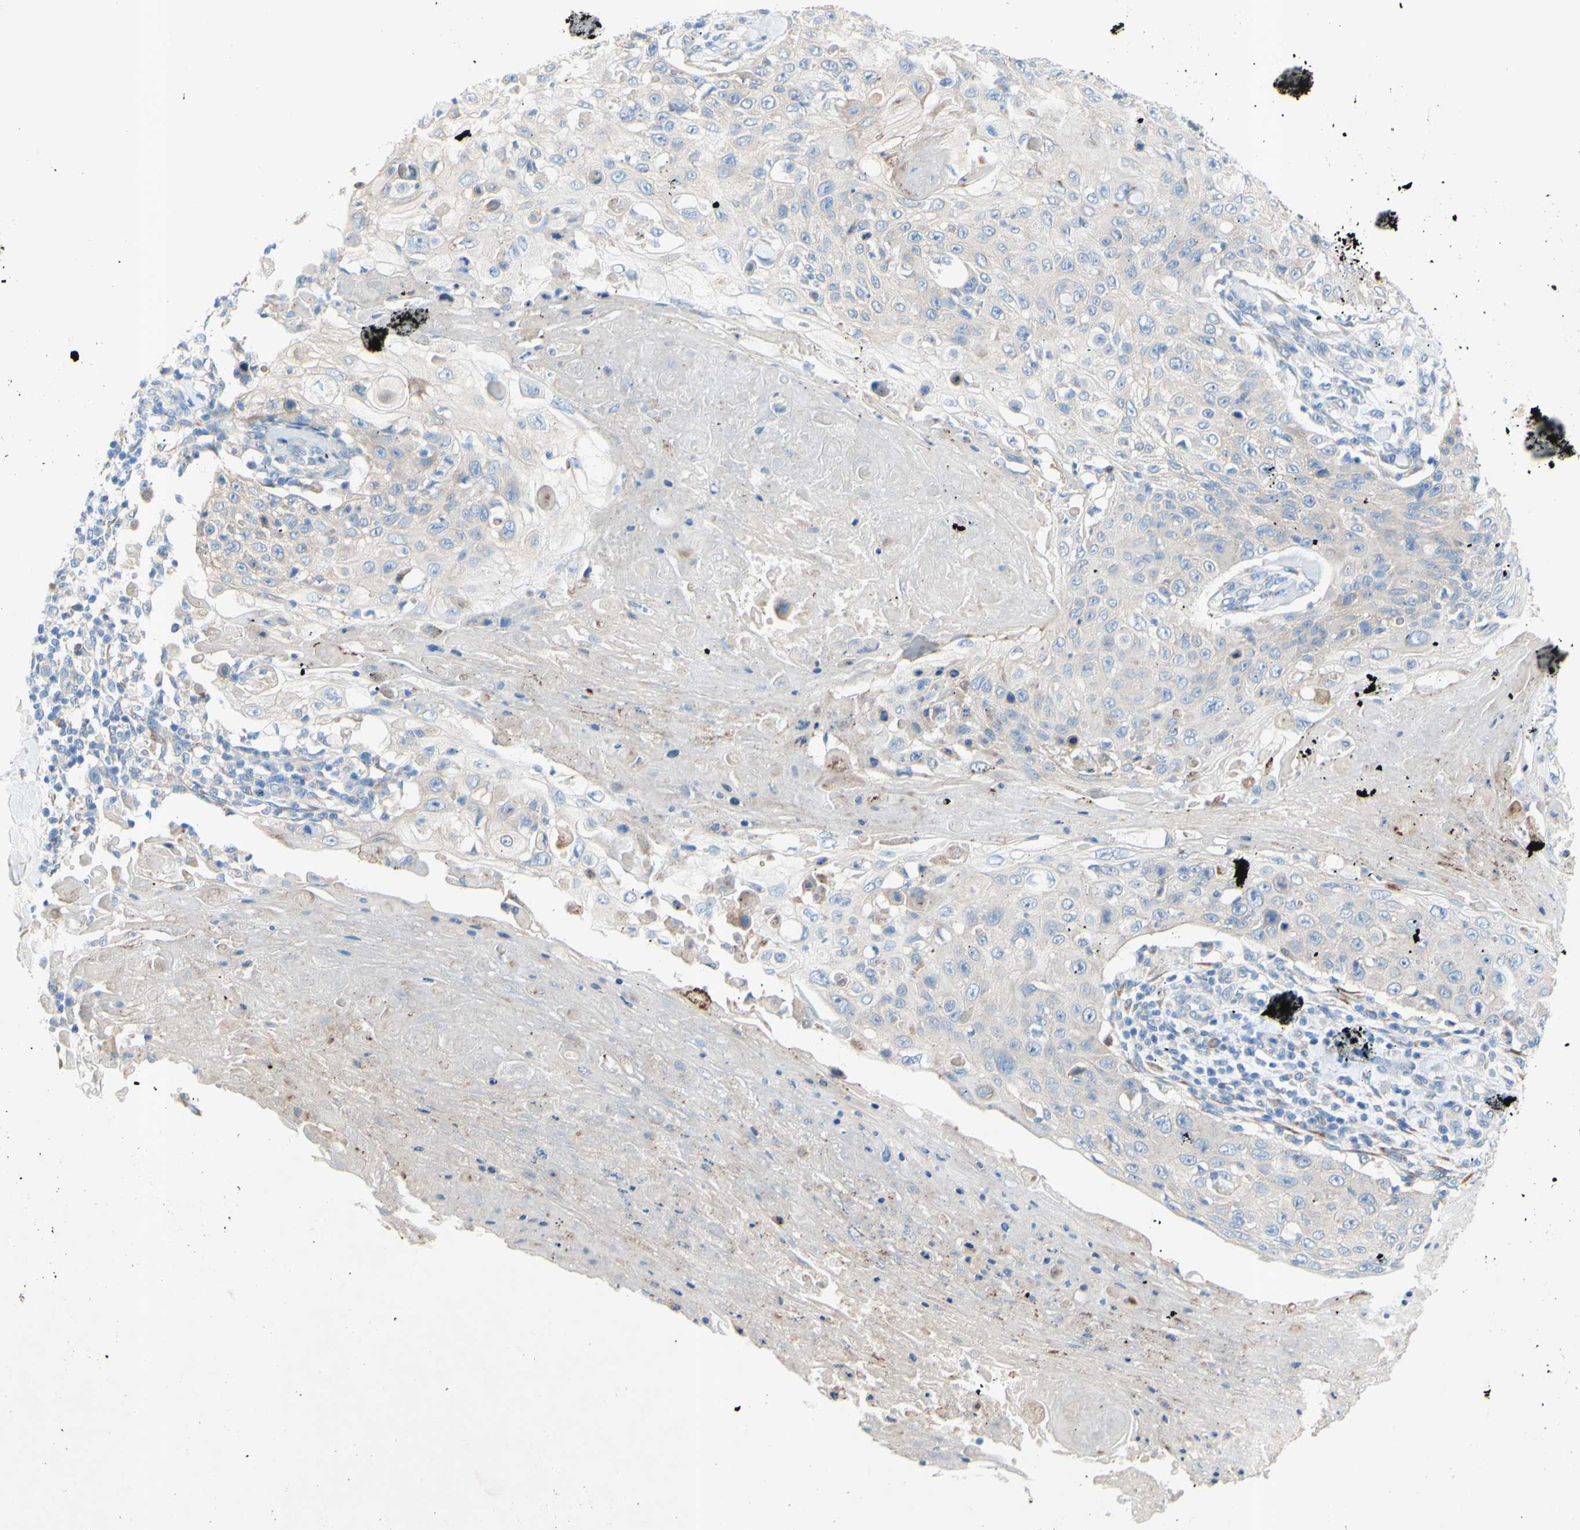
{"staining": {"intensity": "negative", "quantity": "none", "location": "none"}, "tissue": "skin cancer", "cell_type": "Tumor cells", "image_type": "cancer", "snomed": [{"axis": "morphology", "description": "Squamous cell carcinoma, NOS"}, {"axis": "topography", "description": "Skin"}], "caption": "DAB immunohistochemical staining of skin cancer shows no significant expression in tumor cells. (DAB (3,3'-diaminobenzidine) immunohistochemistry visualized using brightfield microscopy, high magnification).", "gene": "TMIGD2", "patient": {"sex": "male", "age": 86}}